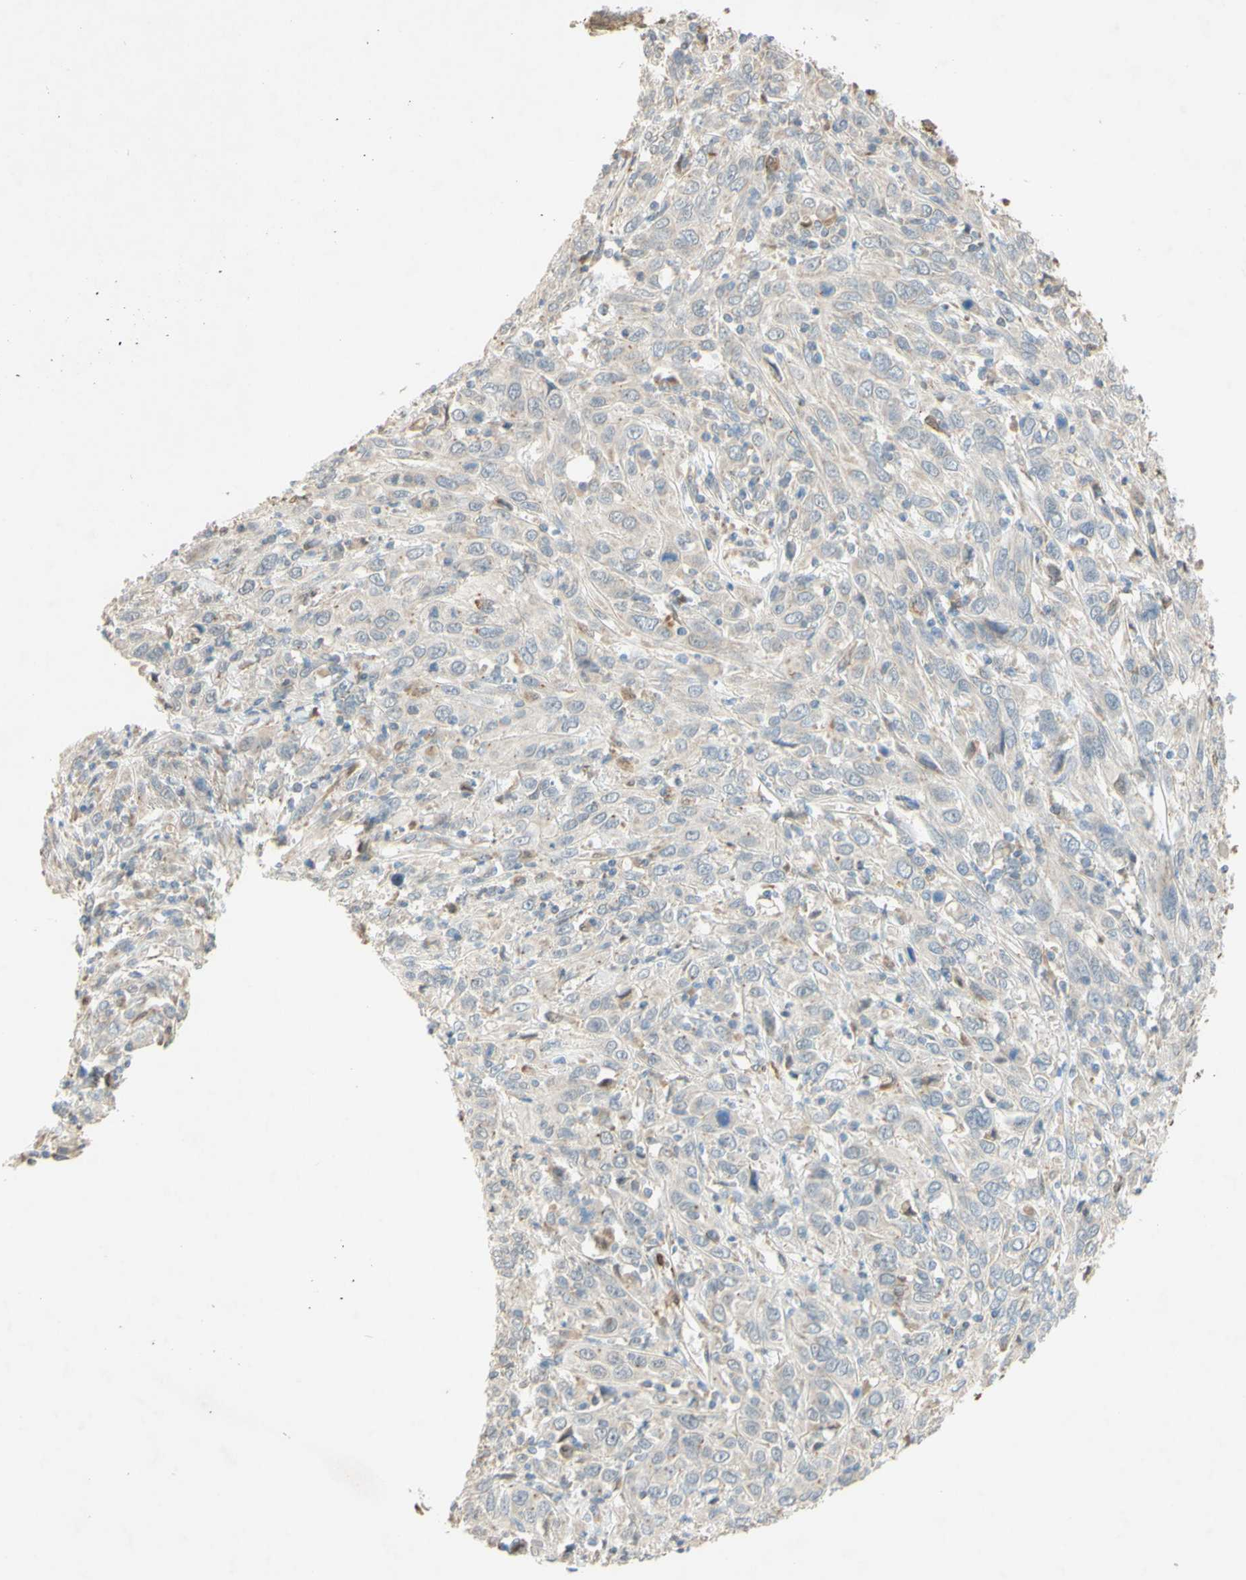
{"staining": {"intensity": "weak", "quantity": ">75%", "location": "cytoplasmic/membranous"}, "tissue": "cervical cancer", "cell_type": "Tumor cells", "image_type": "cancer", "snomed": [{"axis": "morphology", "description": "Squamous cell carcinoma, NOS"}, {"axis": "topography", "description": "Cervix"}], "caption": "DAB (3,3'-diaminobenzidine) immunohistochemical staining of human cervical cancer shows weak cytoplasmic/membranous protein positivity in approximately >75% of tumor cells. (Brightfield microscopy of DAB IHC at high magnification).", "gene": "GATA1", "patient": {"sex": "female", "age": 46}}